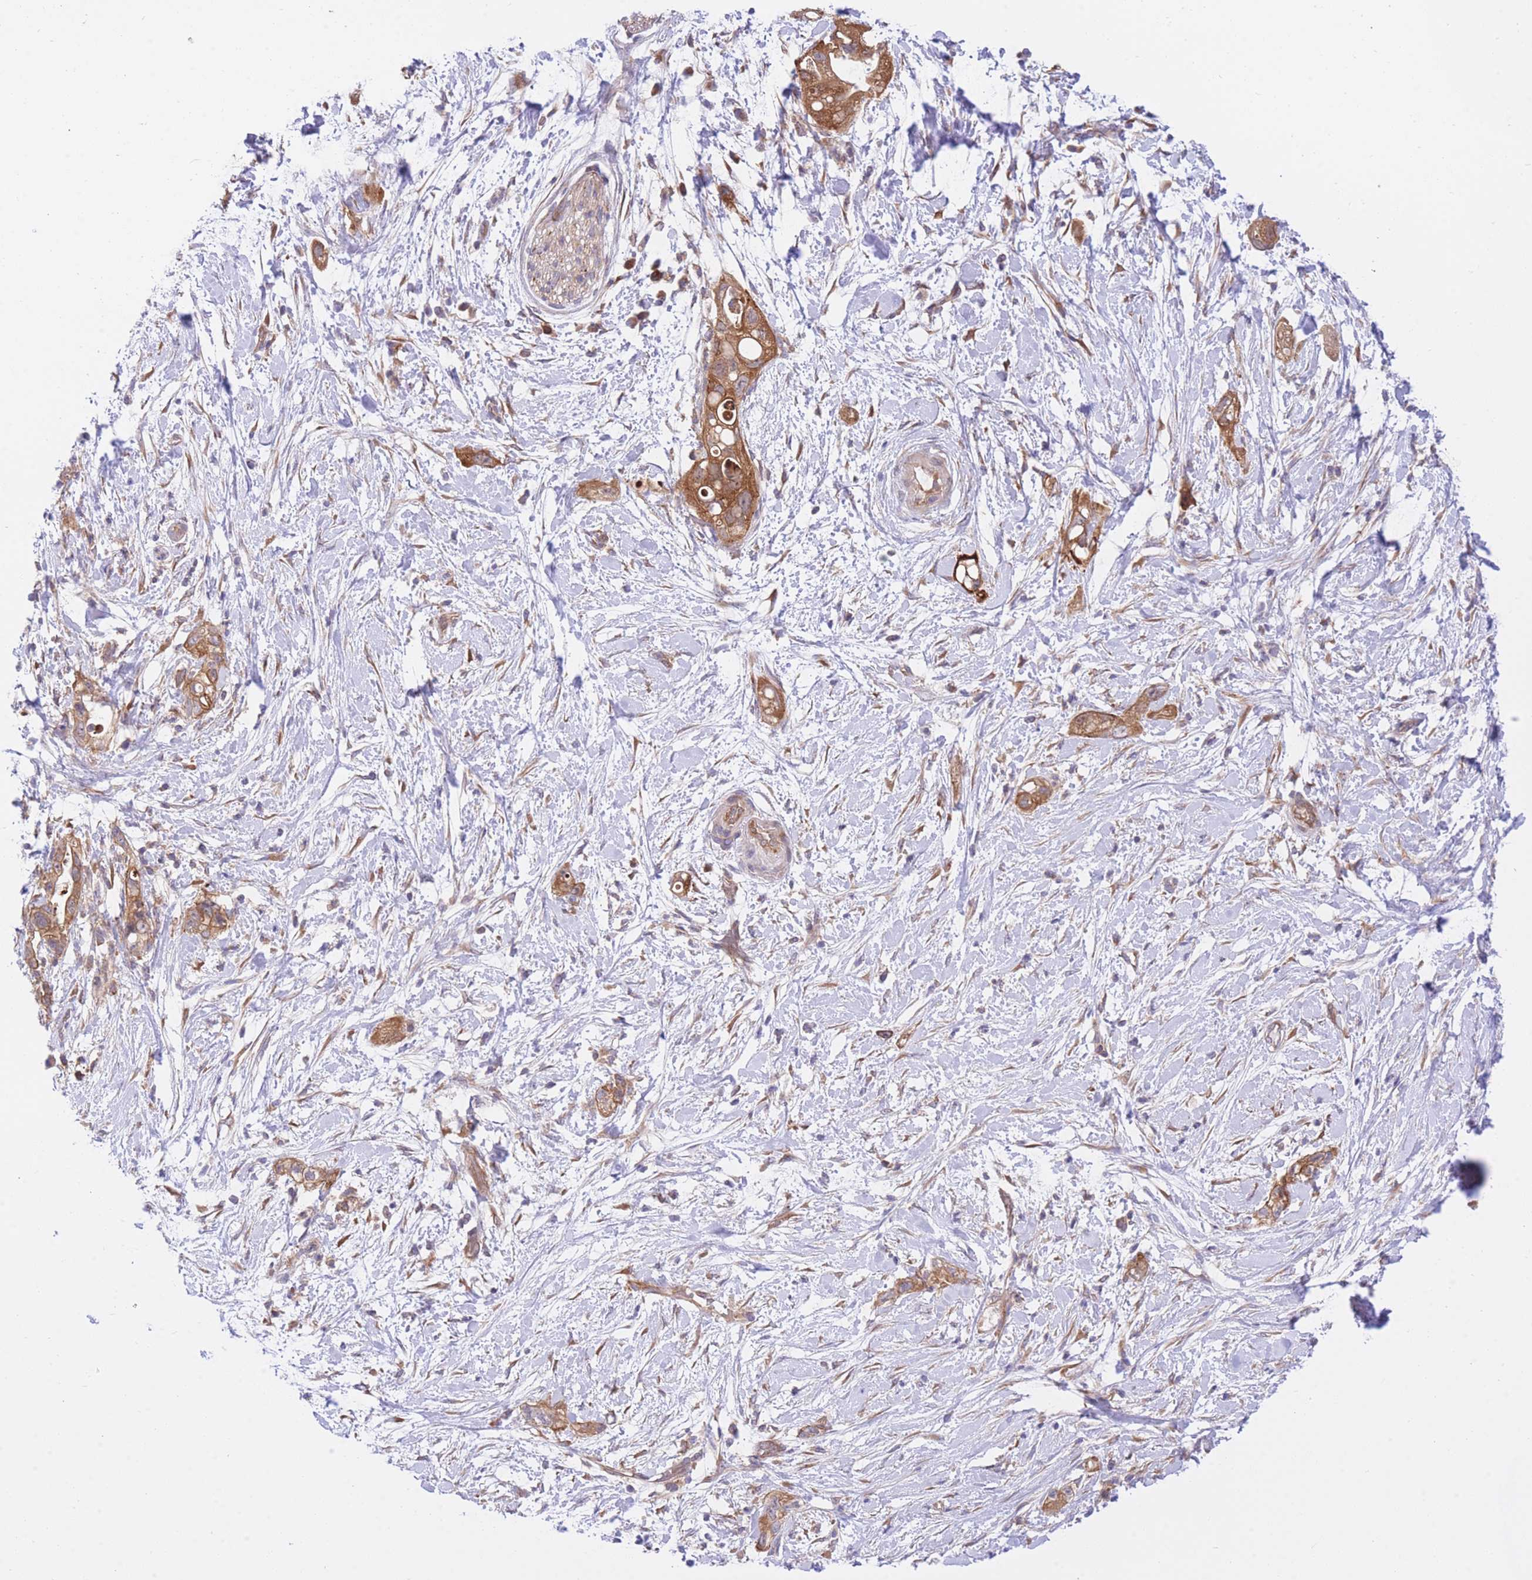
{"staining": {"intensity": "strong", "quantity": ">75%", "location": "cytoplasmic/membranous"}, "tissue": "pancreatic cancer", "cell_type": "Tumor cells", "image_type": "cancer", "snomed": [{"axis": "morphology", "description": "Adenocarcinoma, NOS"}, {"axis": "topography", "description": "Pancreas"}], "caption": "Protein staining demonstrates strong cytoplasmic/membranous positivity in about >75% of tumor cells in pancreatic cancer.", "gene": "EIF2B2", "patient": {"sex": "female", "age": 72}}